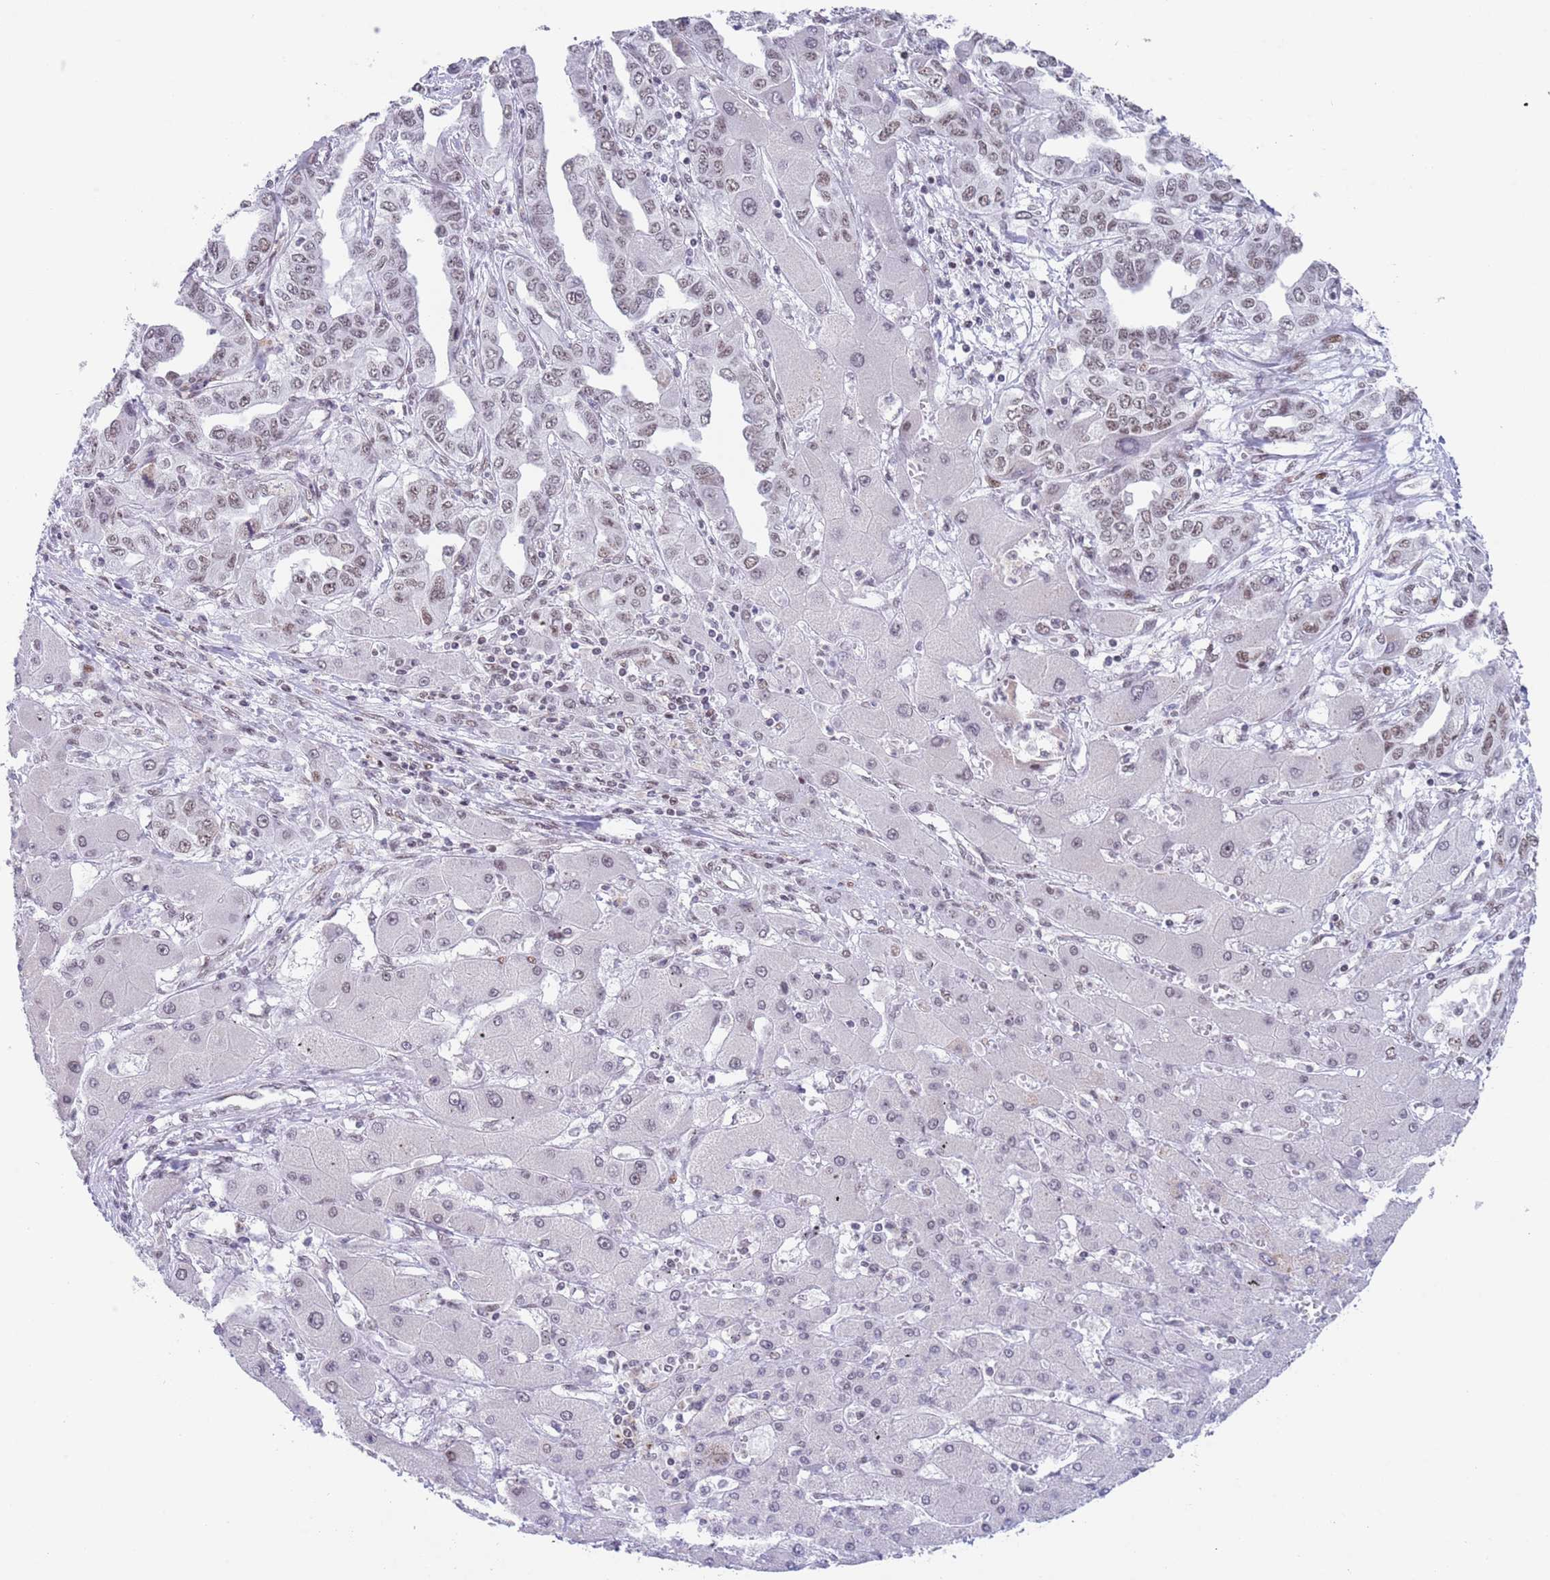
{"staining": {"intensity": "moderate", "quantity": ">75%", "location": "nuclear"}, "tissue": "liver cancer", "cell_type": "Tumor cells", "image_type": "cancer", "snomed": [{"axis": "morphology", "description": "Cholangiocarcinoma"}, {"axis": "topography", "description": "Liver"}], "caption": "Liver cancer (cholangiocarcinoma) stained with a brown dye shows moderate nuclear positive positivity in about >75% of tumor cells.", "gene": "ZNF382", "patient": {"sex": "male", "age": 59}}